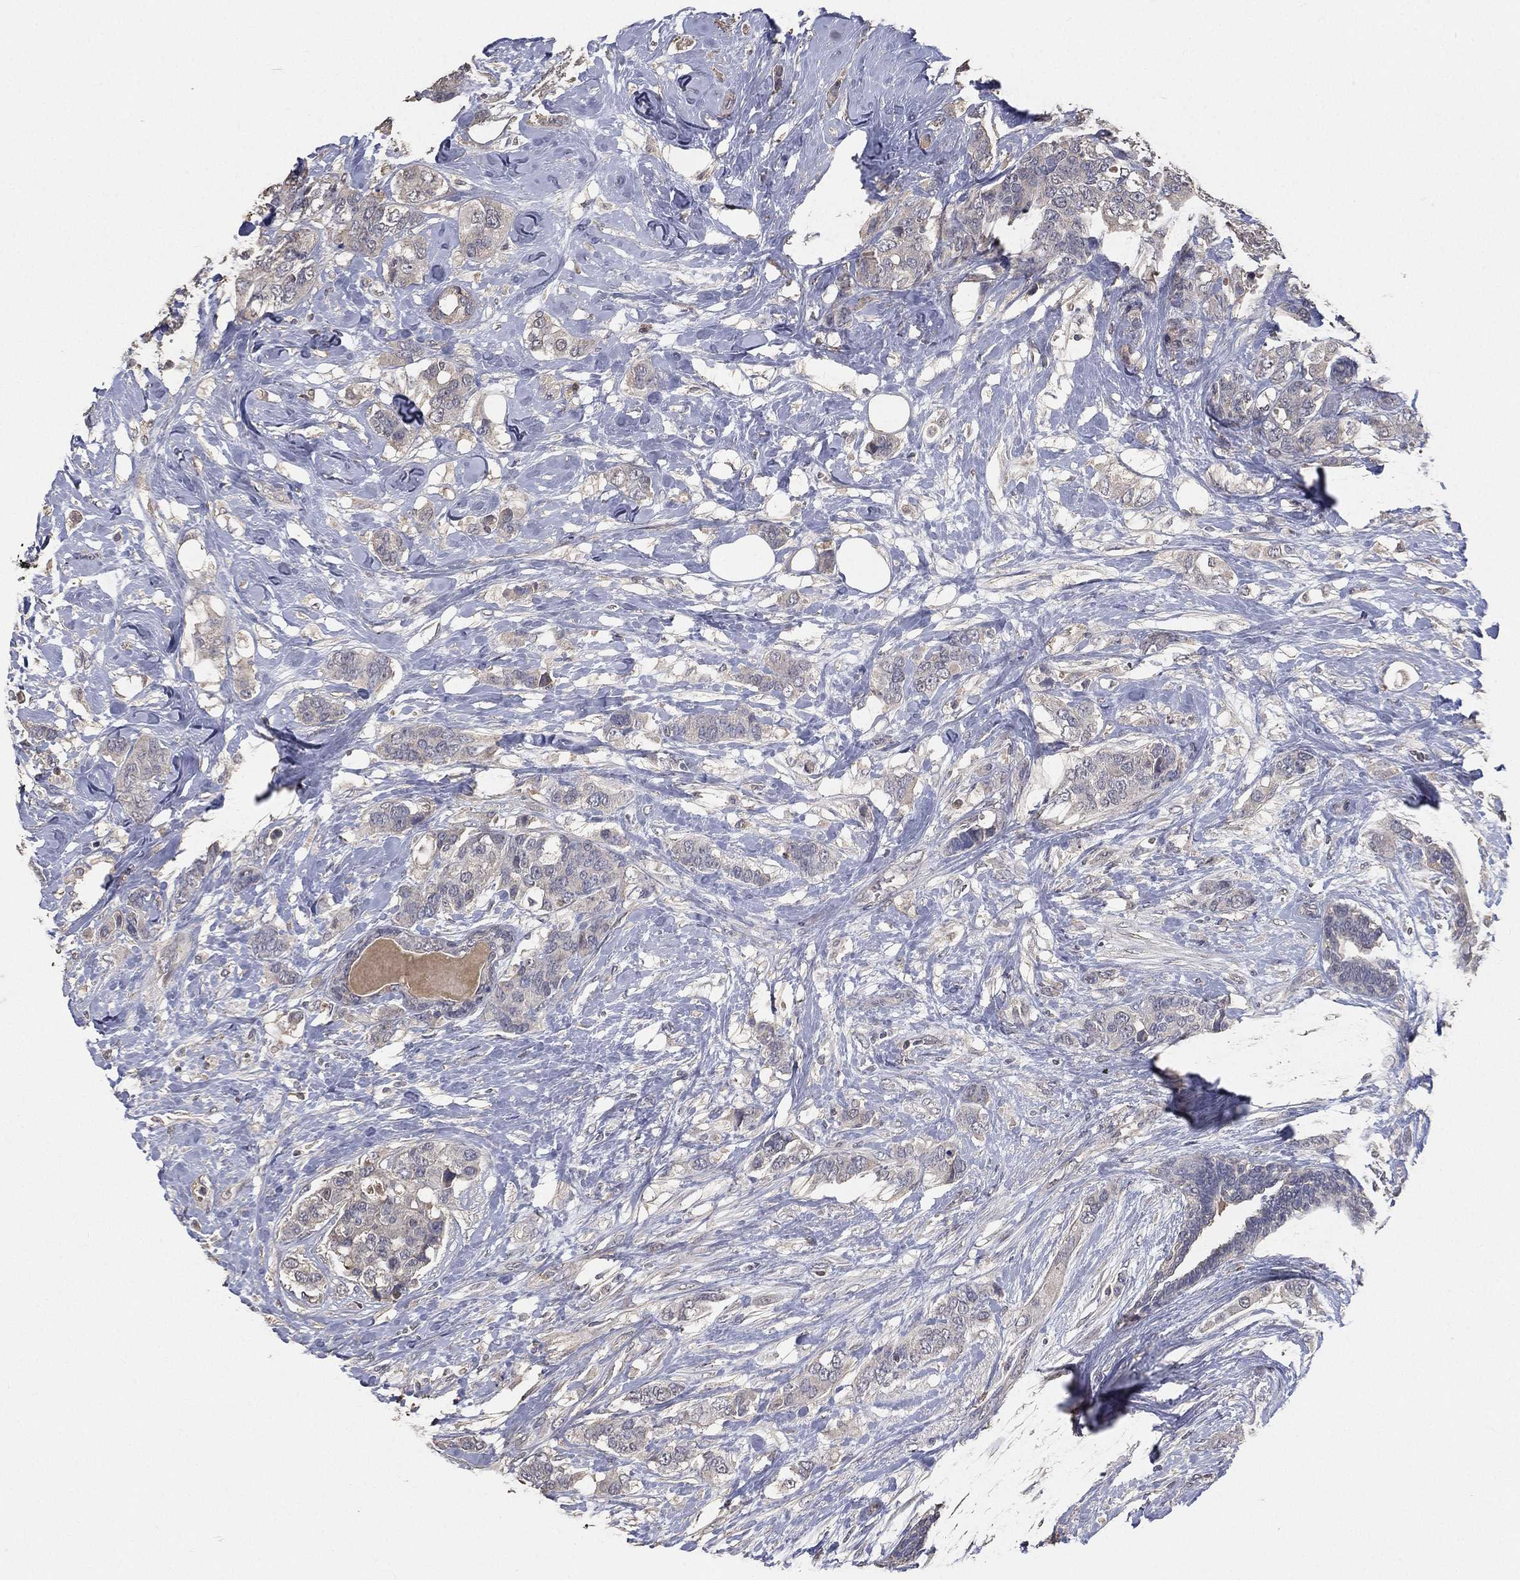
{"staining": {"intensity": "negative", "quantity": "none", "location": "none"}, "tissue": "breast cancer", "cell_type": "Tumor cells", "image_type": "cancer", "snomed": [{"axis": "morphology", "description": "Lobular carcinoma"}, {"axis": "topography", "description": "Breast"}], "caption": "High magnification brightfield microscopy of breast cancer (lobular carcinoma) stained with DAB (3,3'-diaminobenzidine) (brown) and counterstained with hematoxylin (blue): tumor cells show no significant expression. (Stains: DAB immunohistochemistry (IHC) with hematoxylin counter stain, Microscopy: brightfield microscopy at high magnification).", "gene": "SNAP25", "patient": {"sex": "female", "age": 59}}